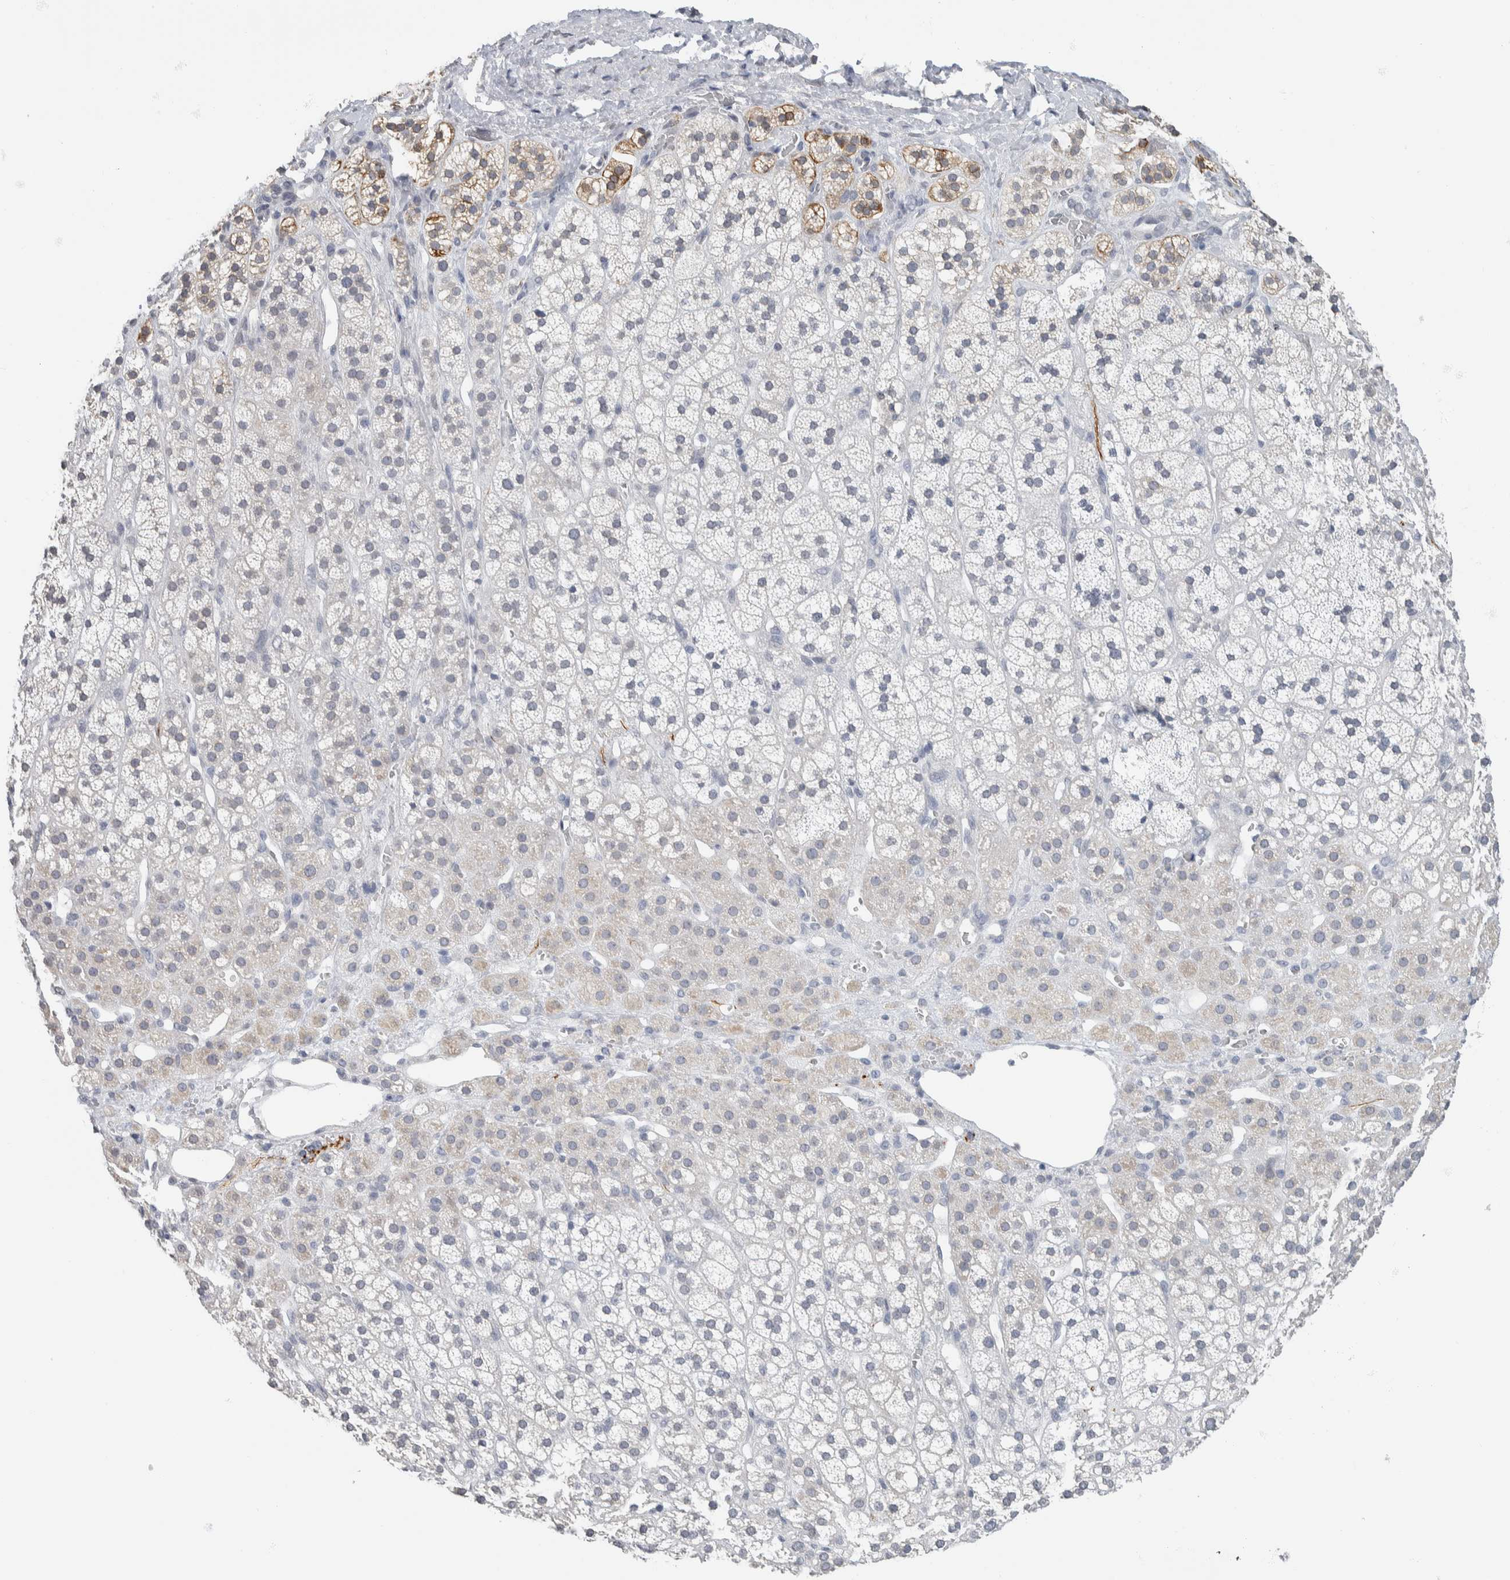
{"staining": {"intensity": "weak", "quantity": "<25%", "location": "cytoplasmic/membranous"}, "tissue": "adrenal gland", "cell_type": "Glandular cells", "image_type": "normal", "snomed": [{"axis": "morphology", "description": "Normal tissue, NOS"}, {"axis": "topography", "description": "Adrenal gland"}], "caption": "This is a histopathology image of immunohistochemistry (IHC) staining of benign adrenal gland, which shows no staining in glandular cells.", "gene": "NEFM", "patient": {"sex": "male", "age": 56}}